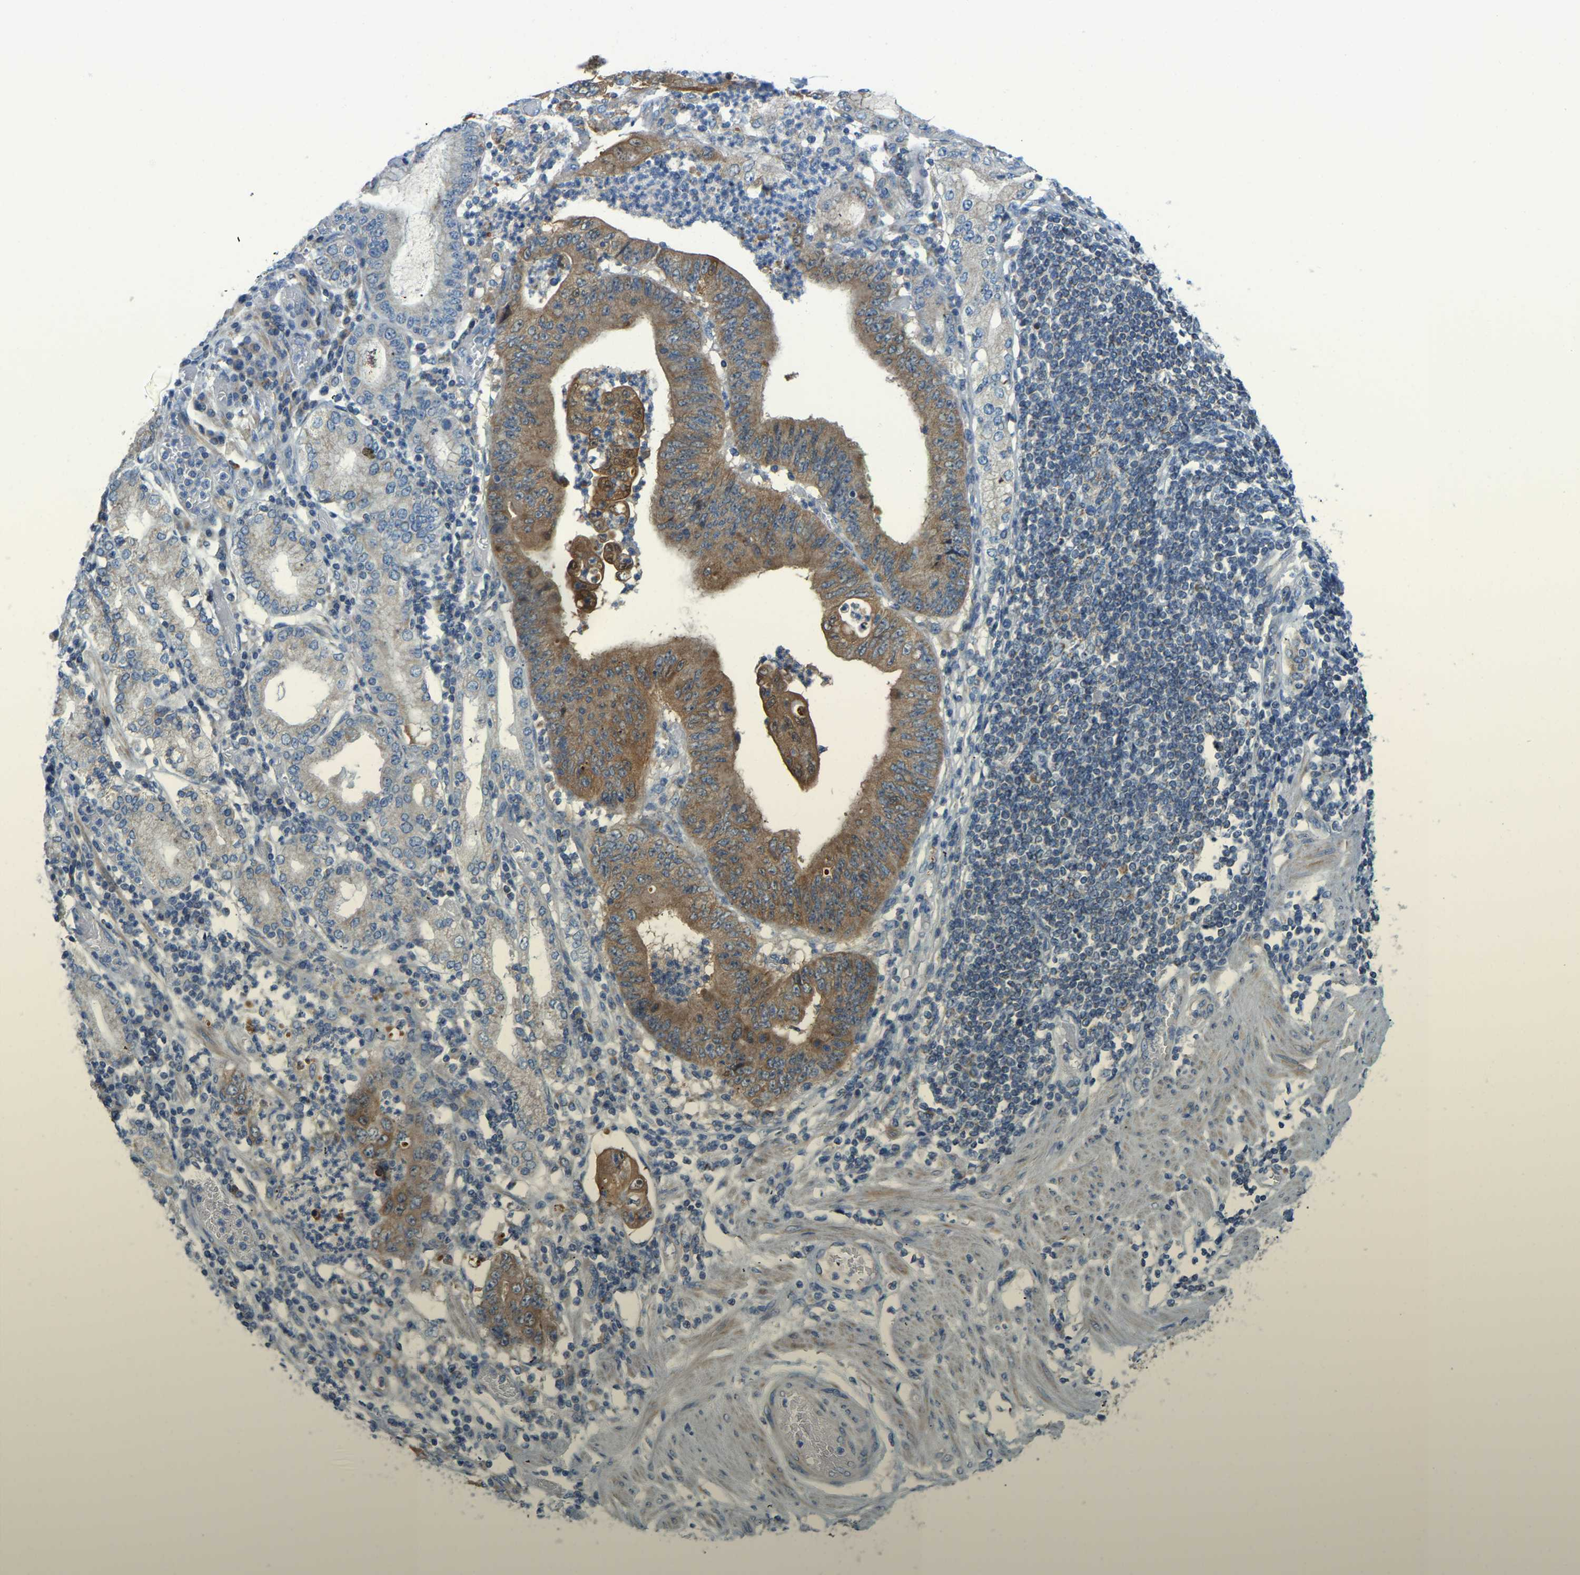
{"staining": {"intensity": "moderate", "quantity": ">75%", "location": "cytoplasmic/membranous"}, "tissue": "stomach cancer", "cell_type": "Tumor cells", "image_type": "cancer", "snomed": [{"axis": "morphology", "description": "Adenocarcinoma, NOS"}, {"axis": "topography", "description": "Stomach"}], "caption": "A high-resolution photomicrograph shows IHC staining of stomach cancer, which demonstrates moderate cytoplasmic/membranous staining in approximately >75% of tumor cells. (Brightfield microscopy of DAB IHC at high magnification).", "gene": "GDA", "patient": {"sex": "female", "age": 73}}